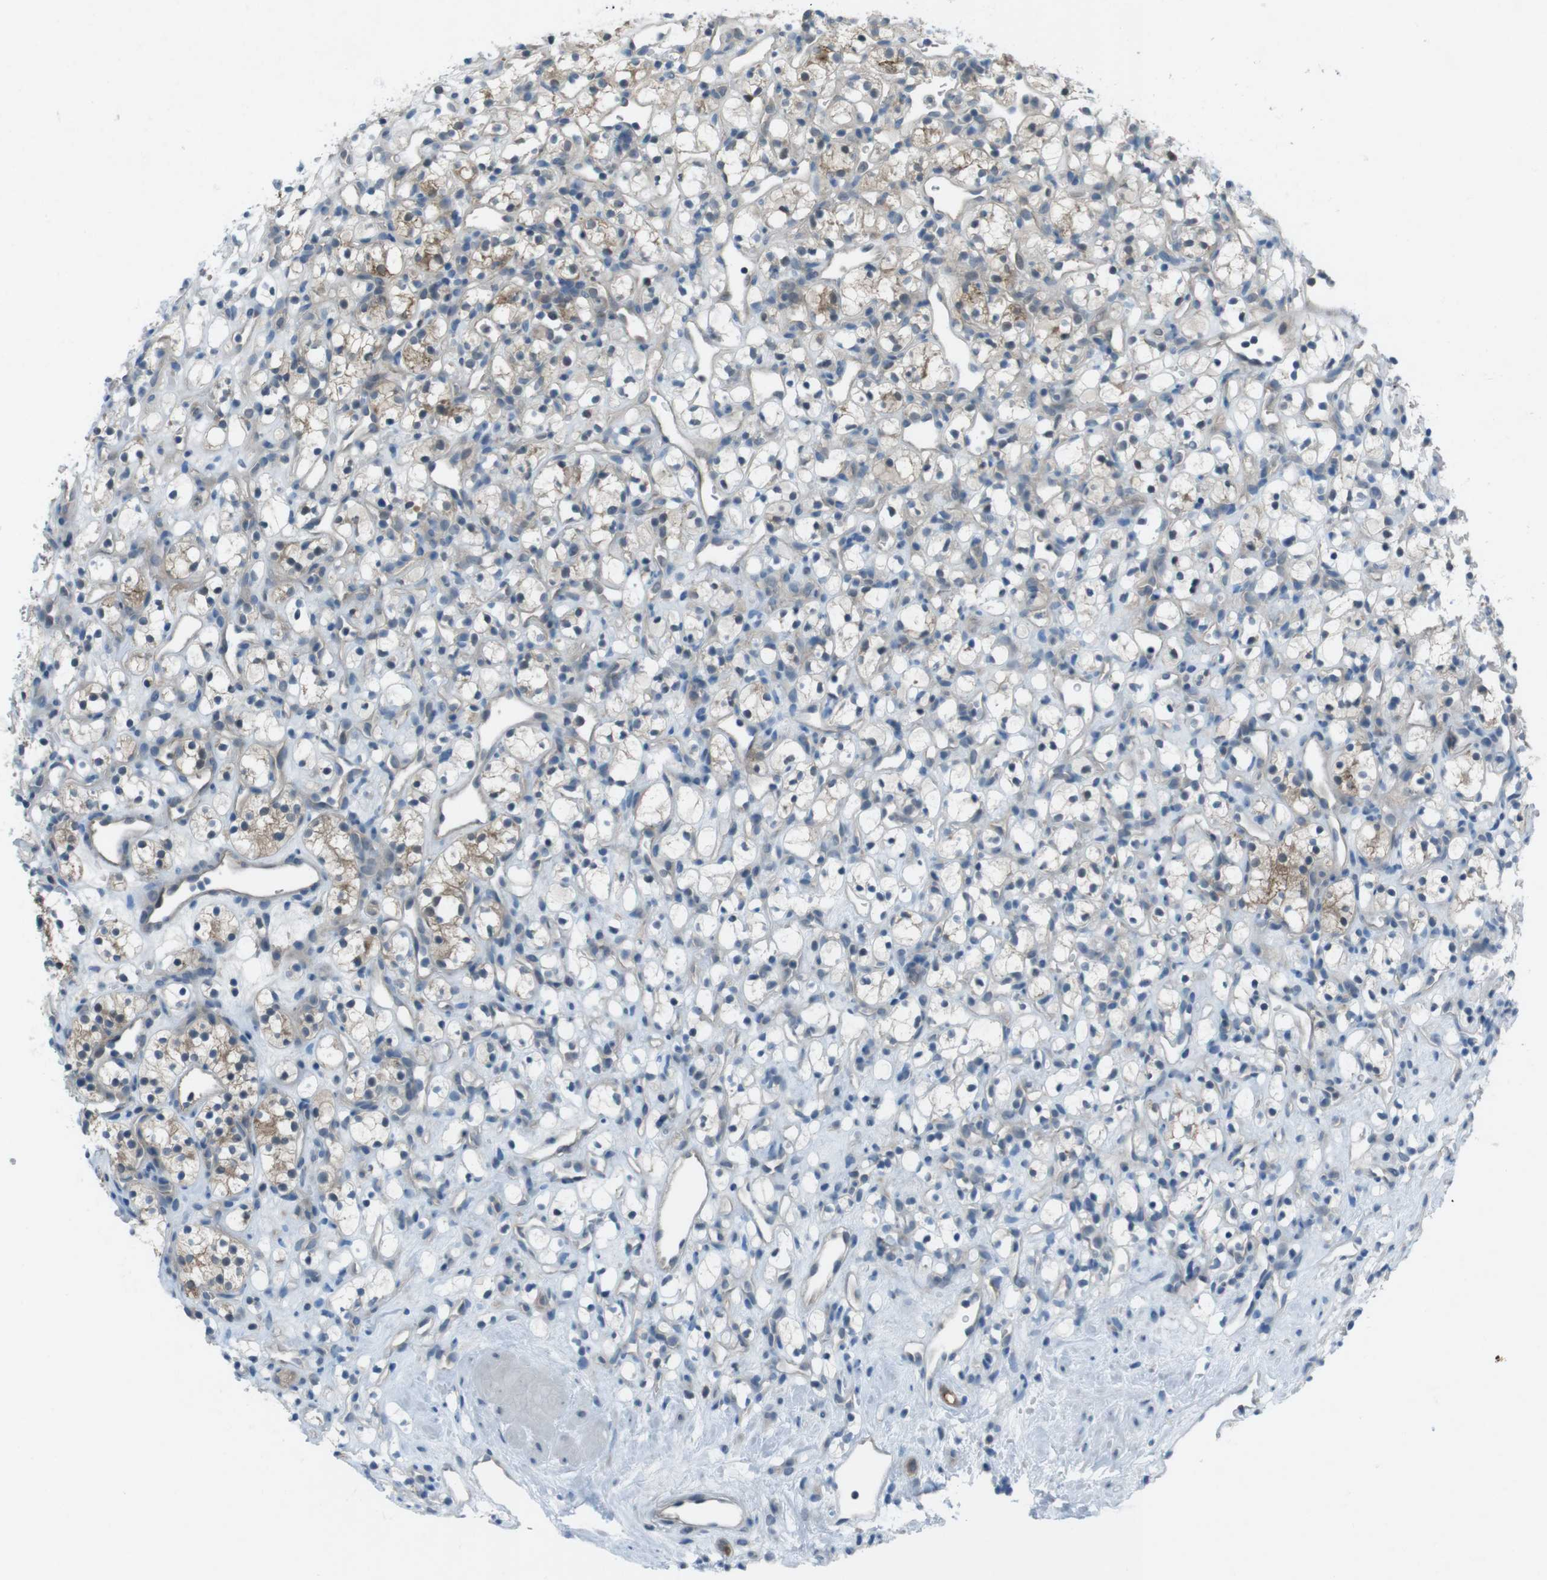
{"staining": {"intensity": "moderate", "quantity": "<25%", "location": "cytoplasmic/membranous"}, "tissue": "renal cancer", "cell_type": "Tumor cells", "image_type": "cancer", "snomed": [{"axis": "morphology", "description": "Adenocarcinoma, NOS"}, {"axis": "topography", "description": "Kidney"}], "caption": "A high-resolution histopathology image shows IHC staining of renal cancer, which shows moderate cytoplasmic/membranous positivity in approximately <25% of tumor cells. (IHC, brightfield microscopy, high magnification).", "gene": "ZDHHC20", "patient": {"sex": "female", "age": 60}}